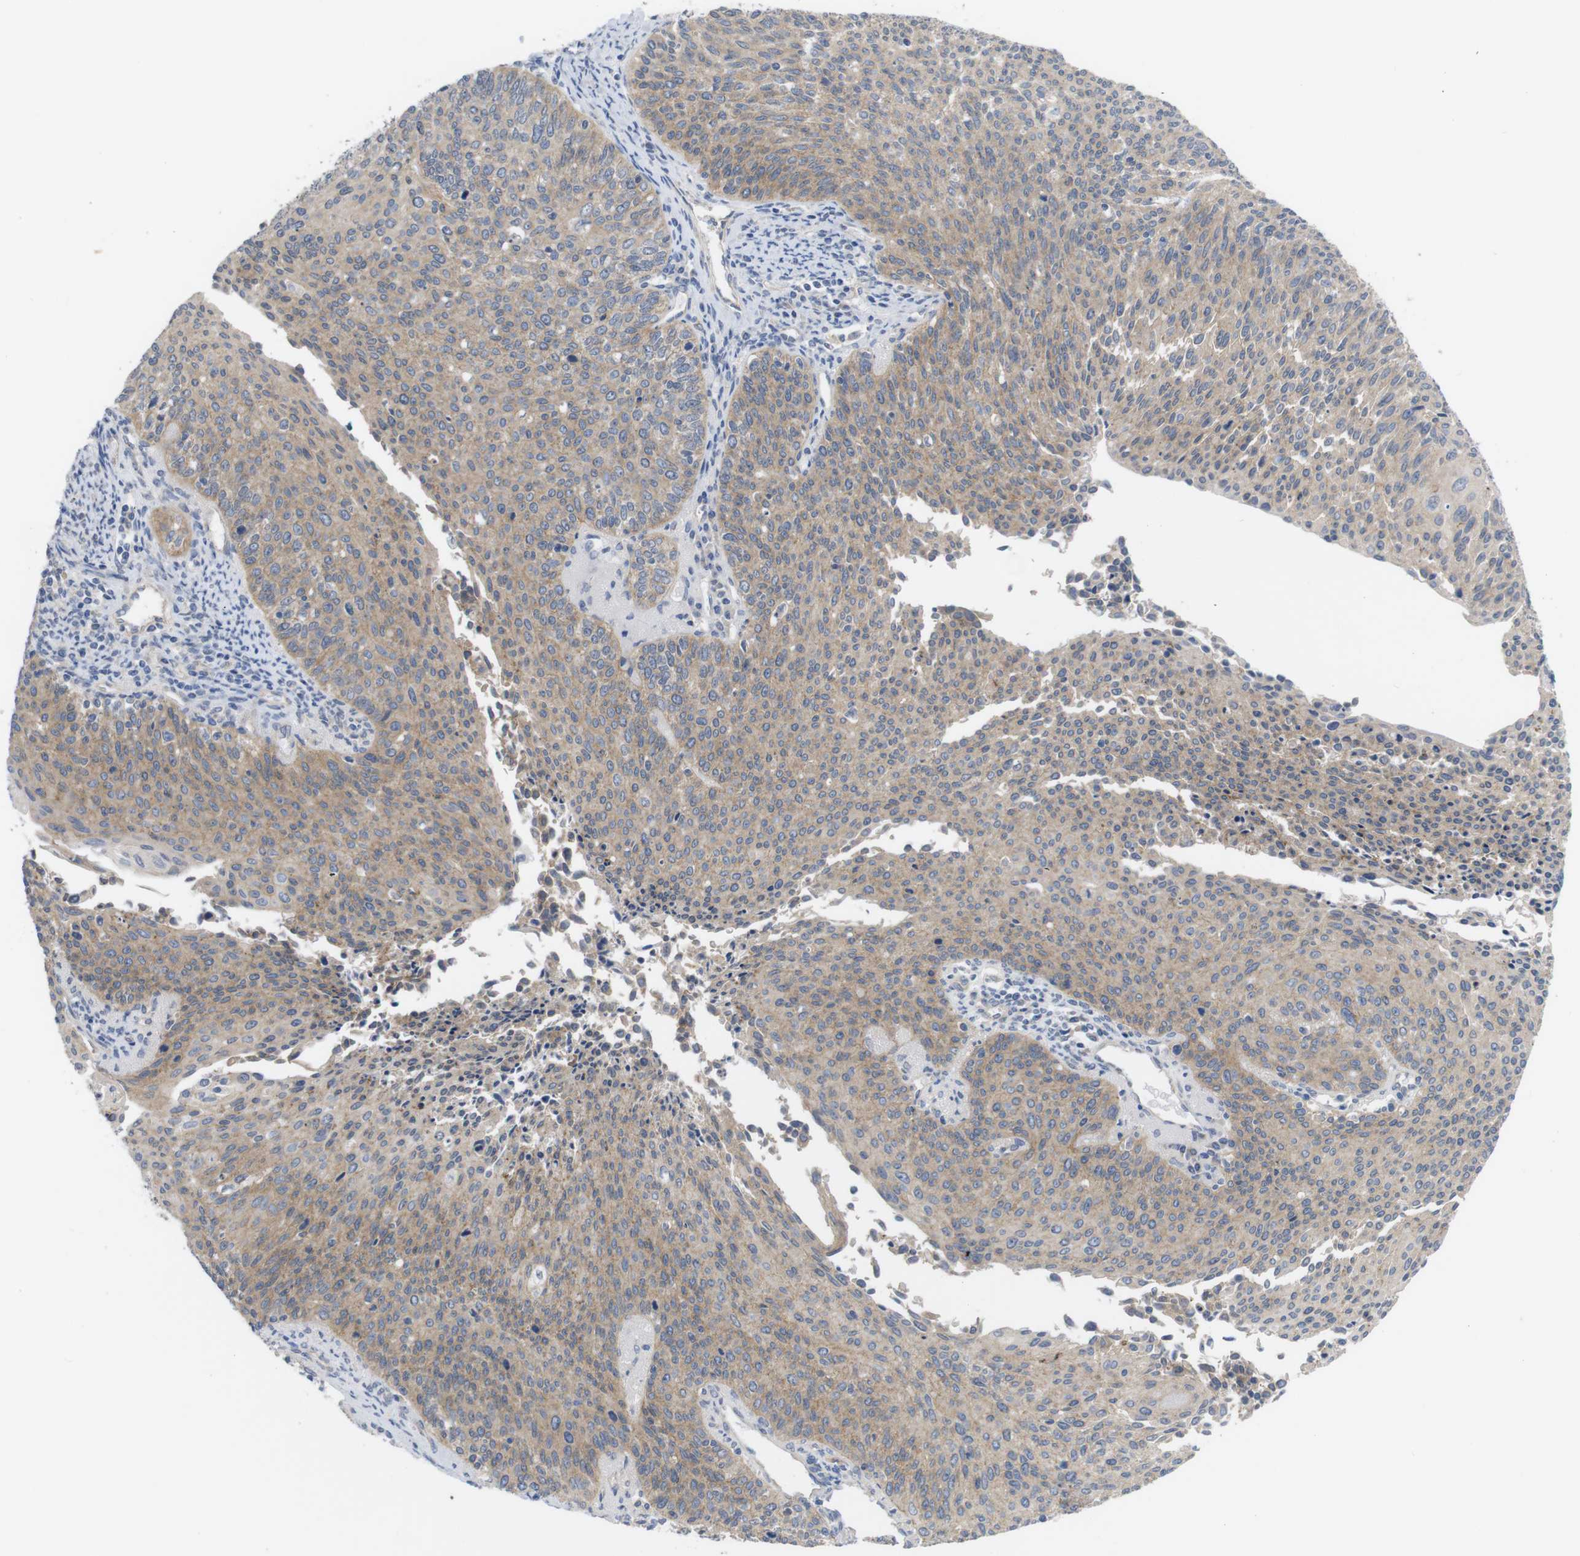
{"staining": {"intensity": "moderate", "quantity": ">75%", "location": "cytoplasmic/membranous"}, "tissue": "cervical cancer", "cell_type": "Tumor cells", "image_type": "cancer", "snomed": [{"axis": "morphology", "description": "Squamous cell carcinoma, NOS"}, {"axis": "topography", "description": "Cervix"}], "caption": "Cervical cancer tissue reveals moderate cytoplasmic/membranous staining in approximately >75% of tumor cells (brown staining indicates protein expression, while blue staining denotes nuclei).", "gene": "KIDINS220", "patient": {"sex": "female", "age": 55}}